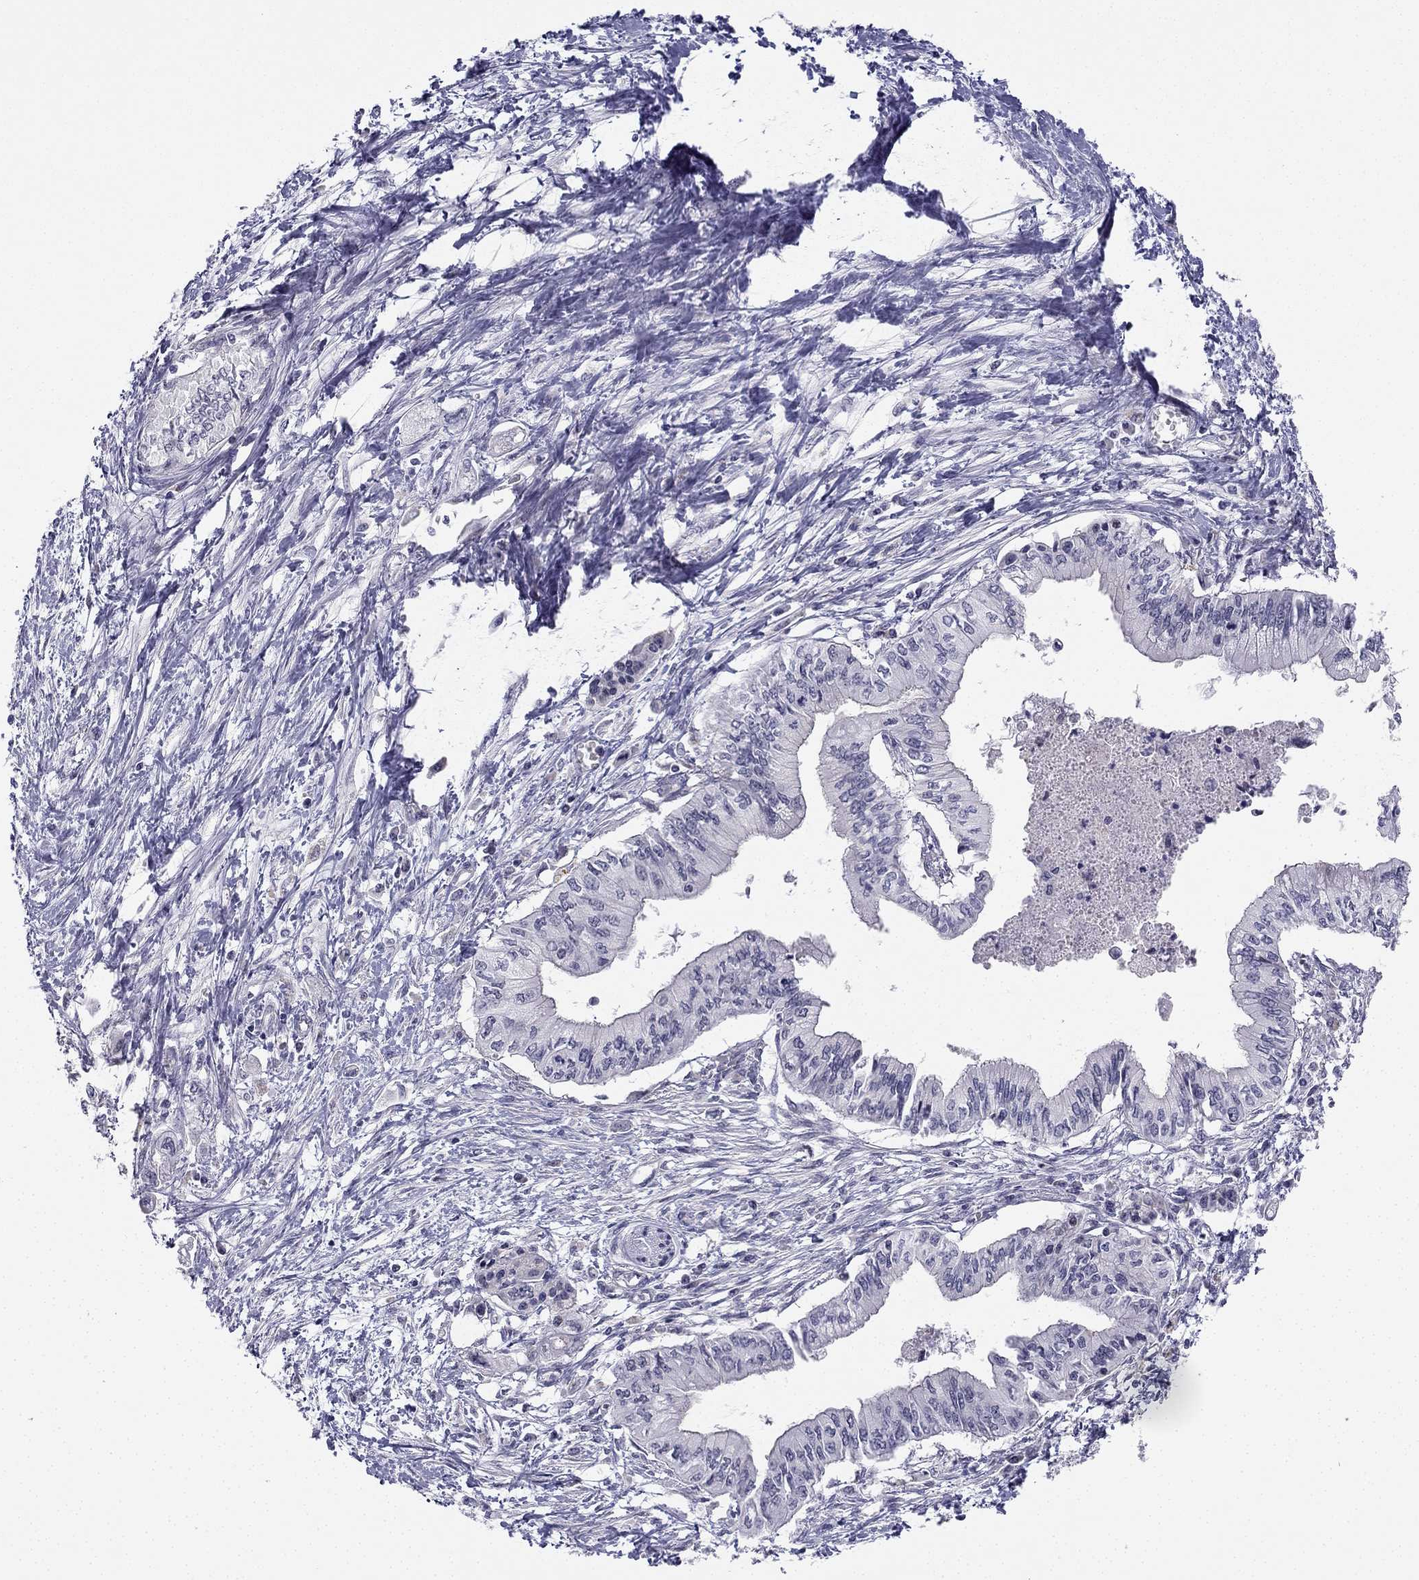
{"staining": {"intensity": "negative", "quantity": "none", "location": "none"}, "tissue": "pancreatic cancer", "cell_type": "Tumor cells", "image_type": "cancer", "snomed": [{"axis": "morphology", "description": "Adenocarcinoma, NOS"}, {"axis": "topography", "description": "Pancreas"}], "caption": "High magnification brightfield microscopy of pancreatic adenocarcinoma stained with DAB (3,3'-diaminobenzidine) (brown) and counterstained with hematoxylin (blue): tumor cells show no significant expression.", "gene": "CHST8", "patient": {"sex": "female", "age": 61}}